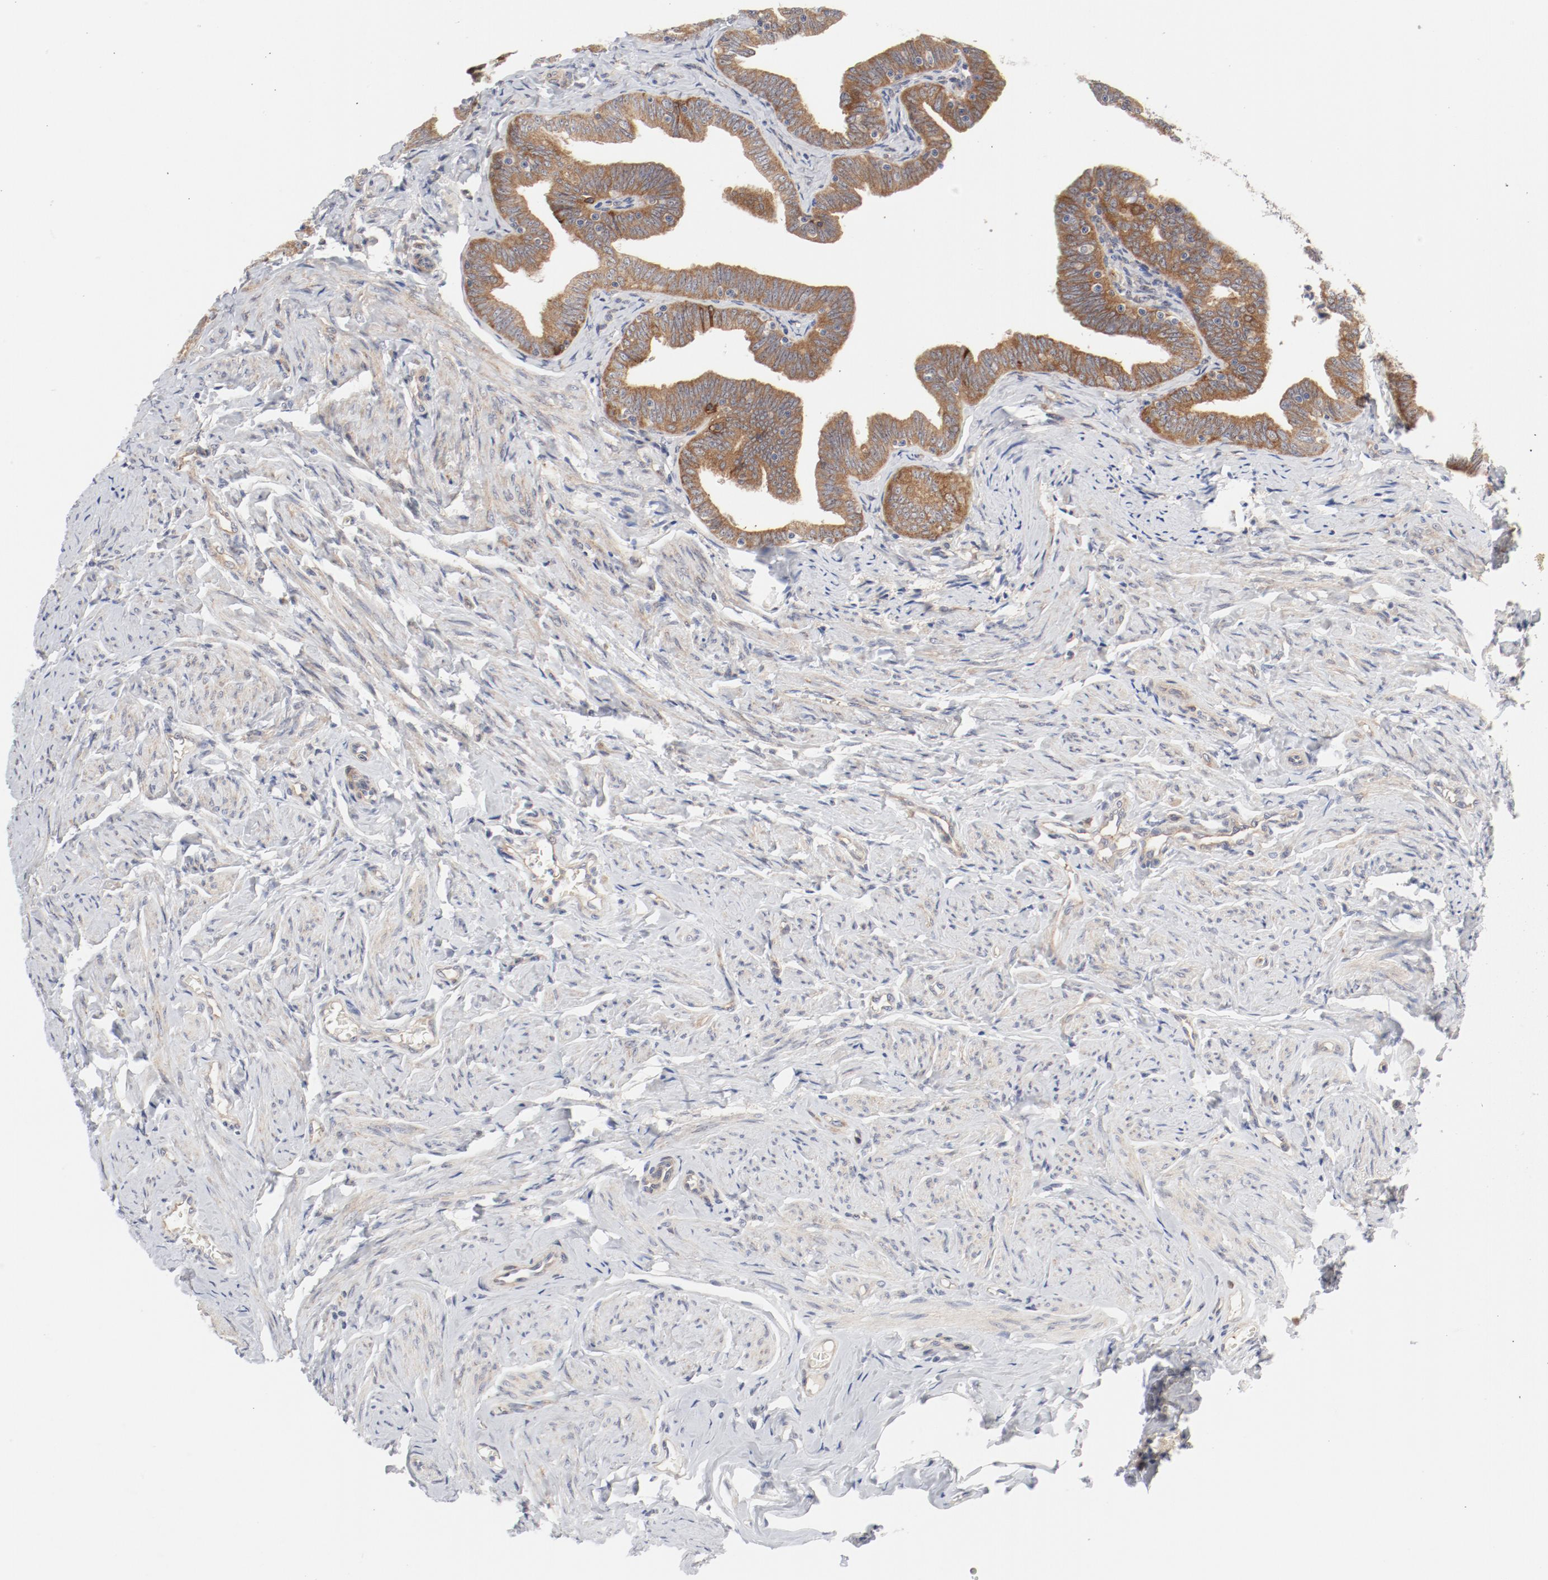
{"staining": {"intensity": "strong", "quantity": ">75%", "location": "cytoplasmic/membranous"}, "tissue": "fallopian tube", "cell_type": "Glandular cells", "image_type": "normal", "snomed": [{"axis": "morphology", "description": "Normal tissue, NOS"}, {"axis": "topography", "description": "Fallopian tube"}, {"axis": "topography", "description": "Ovary"}], "caption": "A micrograph of fallopian tube stained for a protein exhibits strong cytoplasmic/membranous brown staining in glandular cells. (DAB (3,3'-diaminobenzidine) IHC, brown staining for protein, blue staining for nuclei).", "gene": "BAD", "patient": {"sex": "female", "age": 69}}